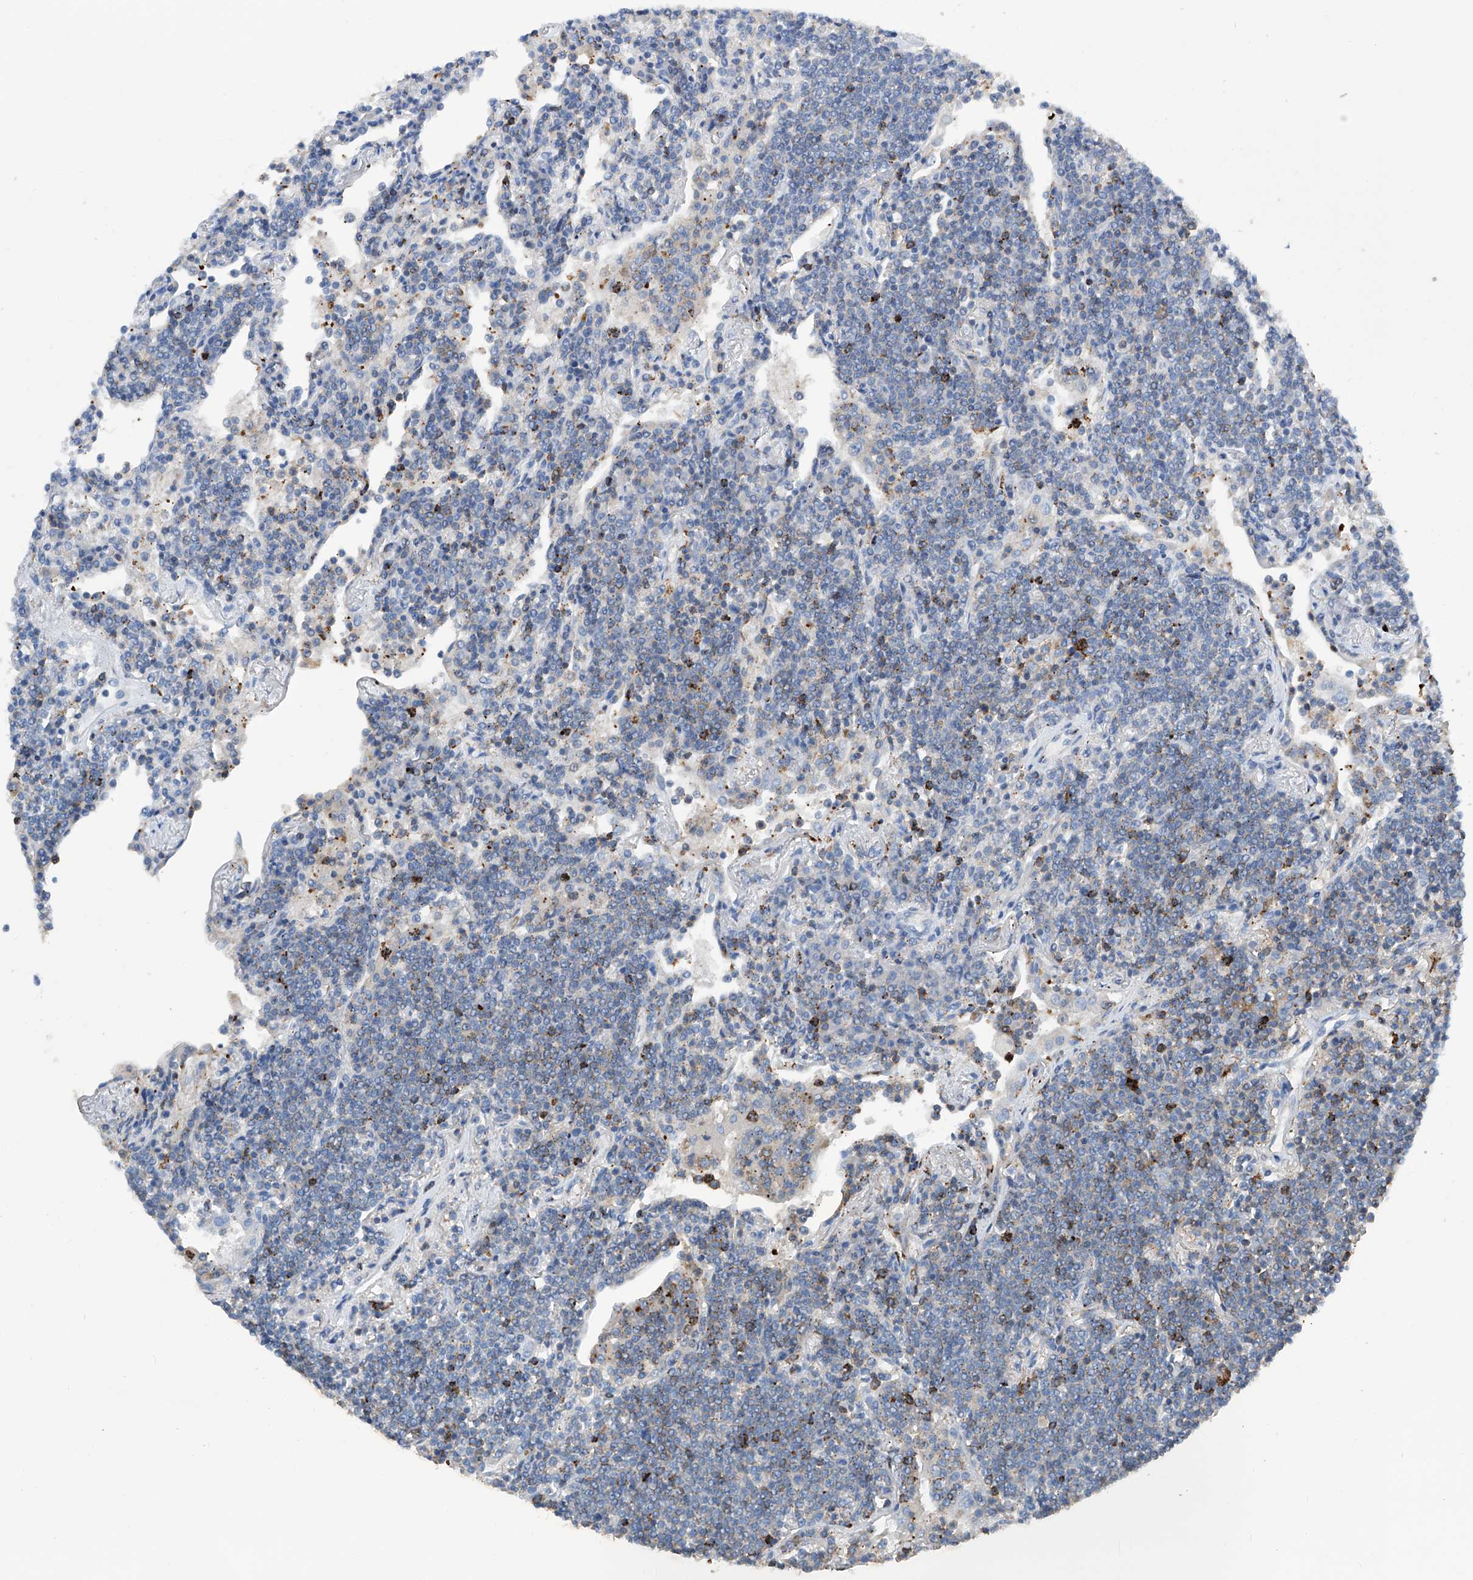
{"staining": {"intensity": "negative", "quantity": "none", "location": "none"}, "tissue": "lymphoma", "cell_type": "Tumor cells", "image_type": "cancer", "snomed": [{"axis": "morphology", "description": "Malignant lymphoma, non-Hodgkin's type, Low grade"}, {"axis": "topography", "description": "Lung"}], "caption": "High magnification brightfield microscopy of low-grade malignant lymphoma, non-Hodgkin's type stained with DAB (3,3'-diaminobenzidine) (brown) and counterstained with hematoxylin (blue): tumor cells show no significant positivity.", "gene": "ZNF484", "patient": {"sex": "female", "age": 71}}